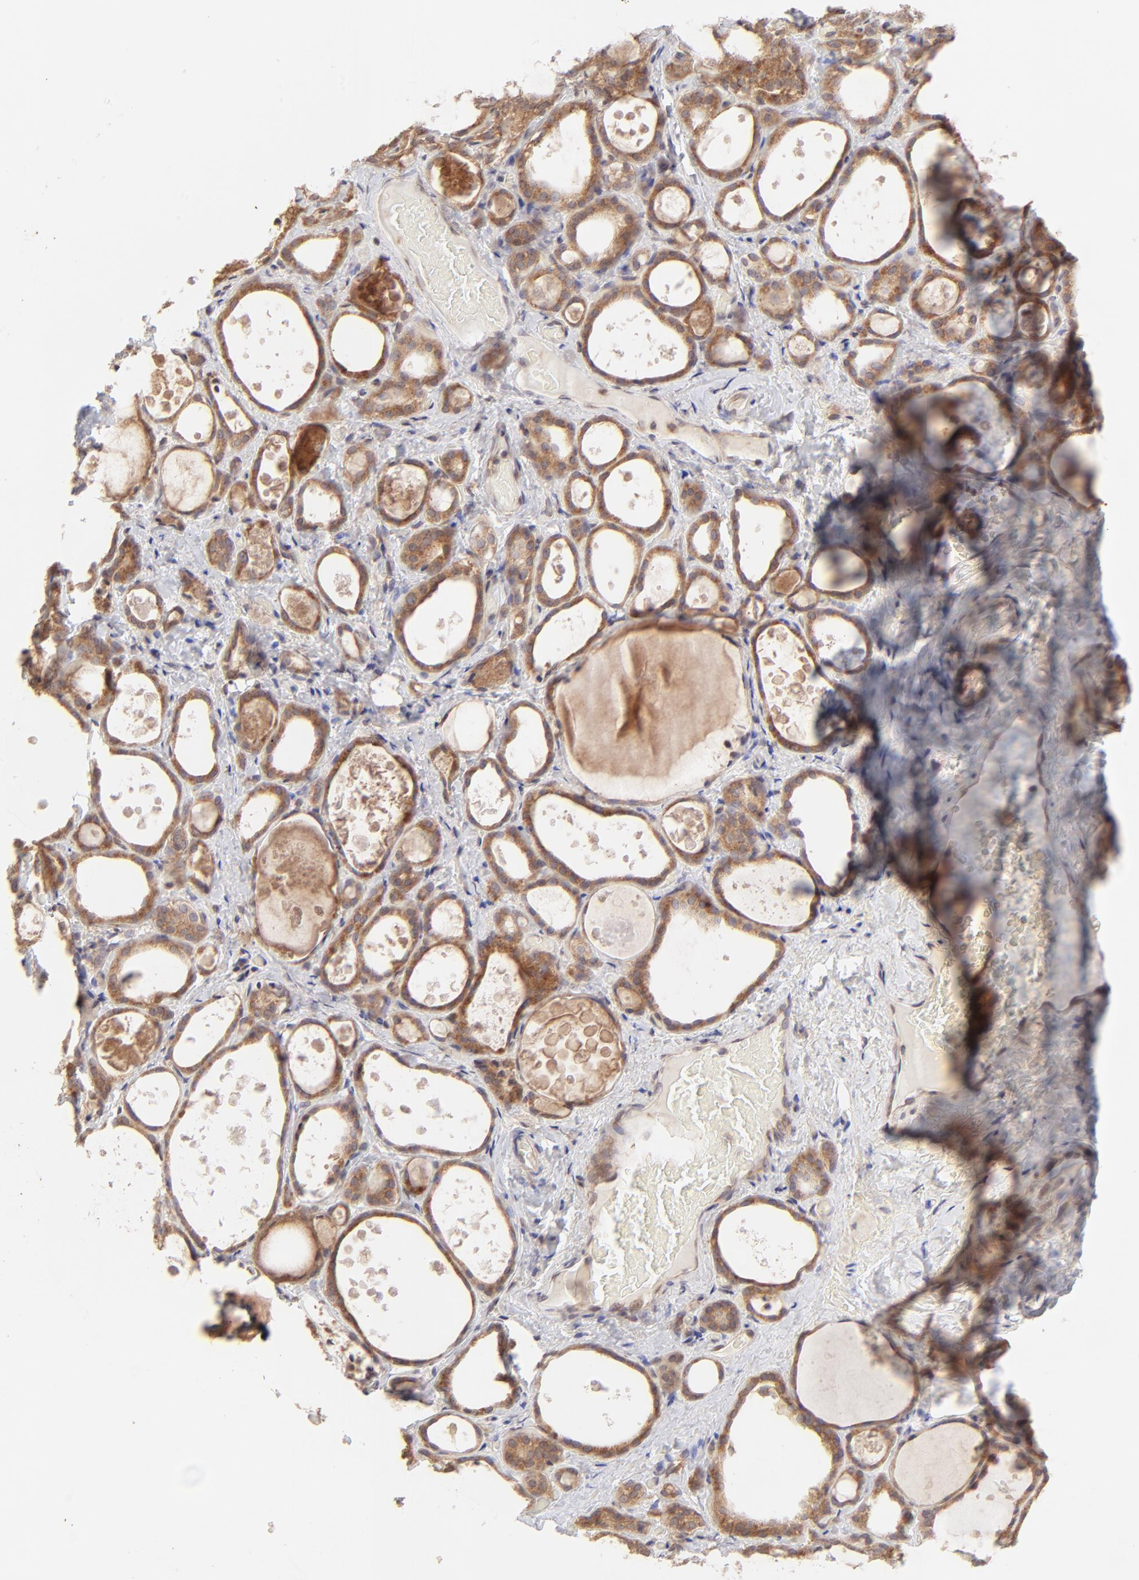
{"staining": {"intensity": "moderate", "quantity": ">75%", "location": "cytoplasmic/membranous"}, "tissue": "thyroid gland", "cell_type": "Glandular cells", "image_type": "normal", "snomed": [{"axis": "morphology", "description": "Normal tissue, NOS"}, {"axis": "topography", "description": "Thyroid gland"}], "caption": "Moderate cytoplasmic/membranous staining is seen in about >75% of glandular cells in unremarkable thyroid gland.", "gene": "TNRC6B", "patient": {"sex": "female", "age": 75}}